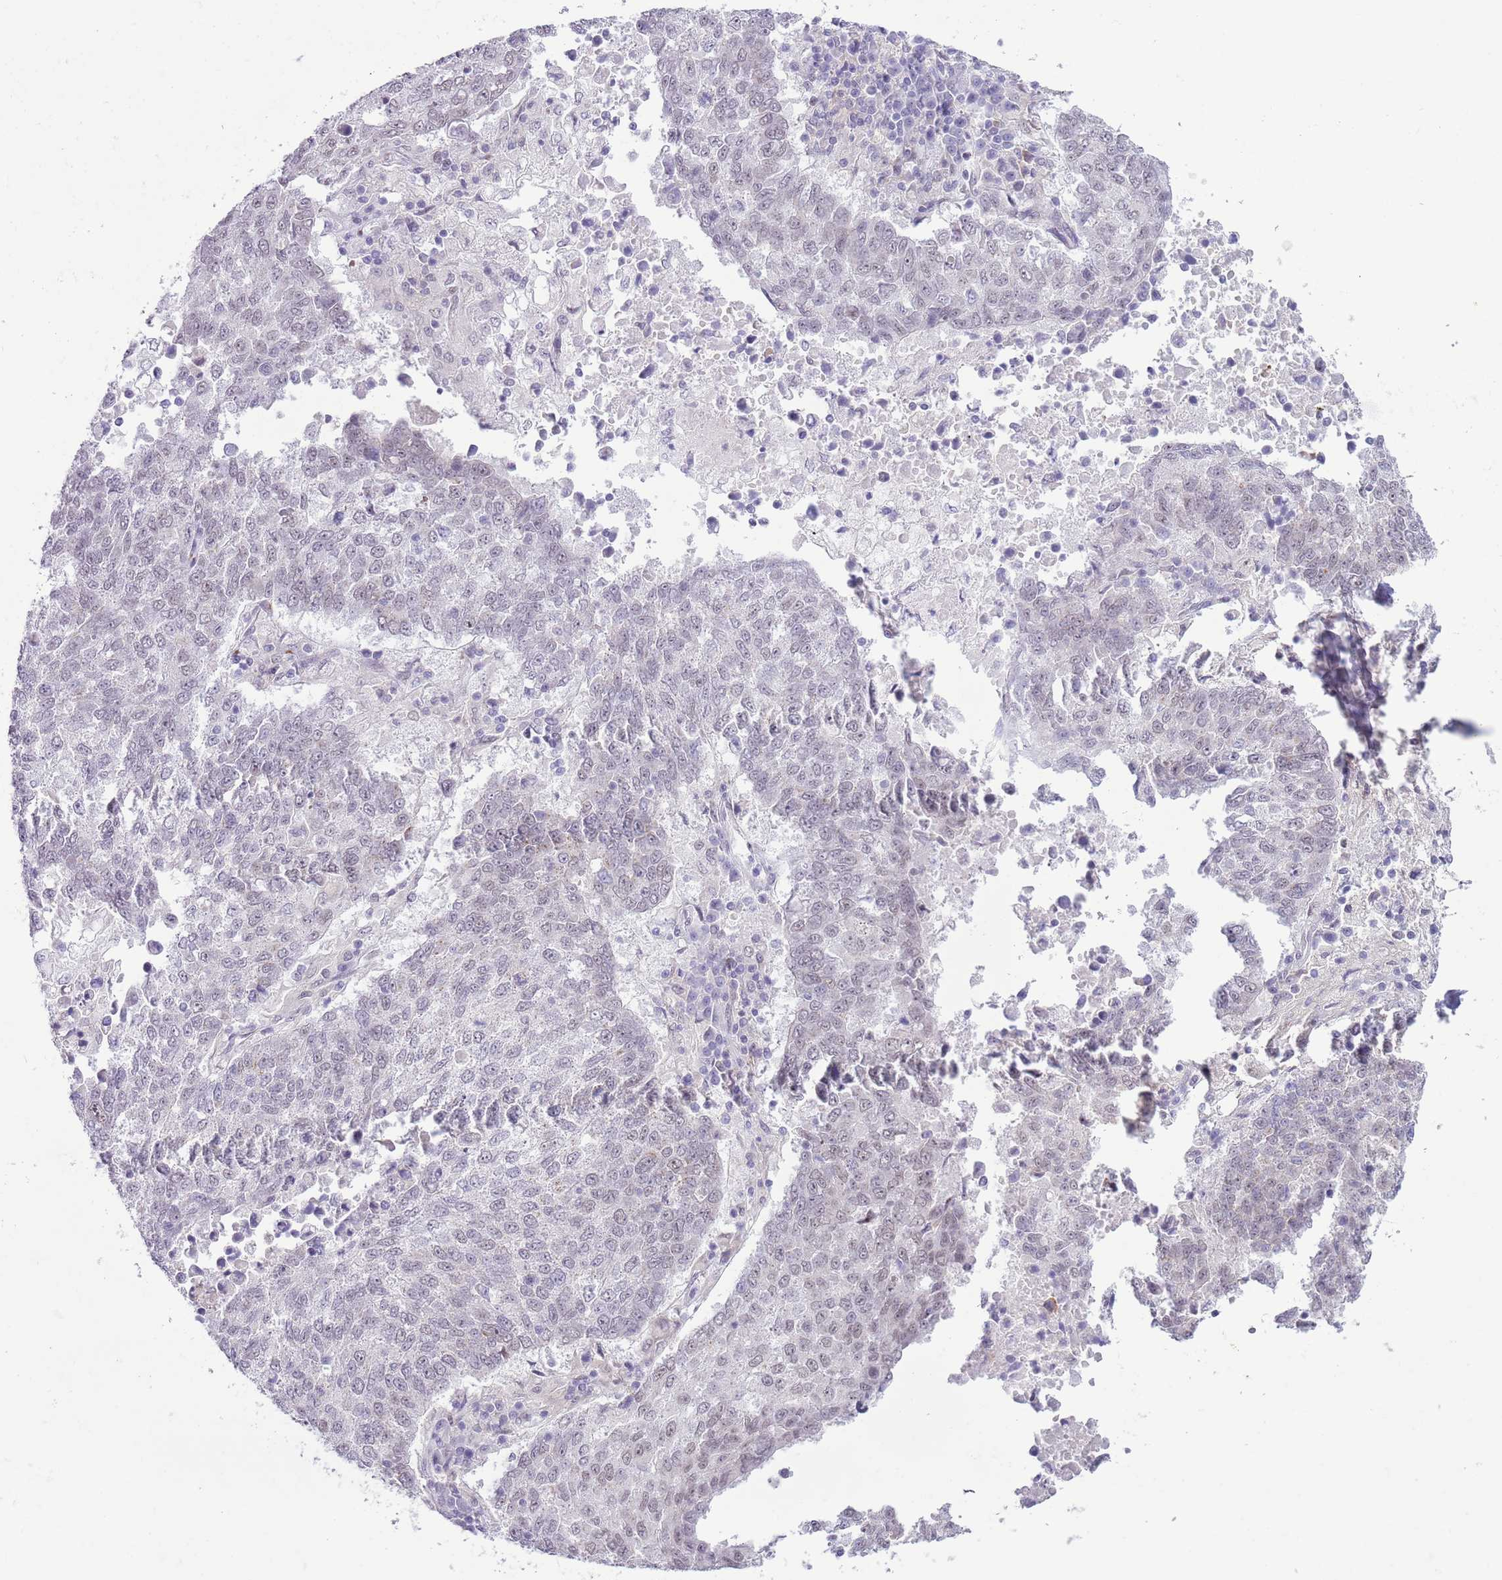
{"staining": {"intensity": "negative", "quantity": "none", "location": "none"}, "tissue": "lung cancer", "cell_type": "Tumor cells", "image_type": "cancer", "snomed": [{"axis": "morphology", "description": "Squamous cell carcinoma, NOS"}, {"axis": "topography", "description": "Lung"}], "caption": "The immunohistochemistry micrograph has no significant staining in tumor cells of lung cancer tissue.", "gene": "ZNF576", "patient": {"sex": "male", "age": 73}}